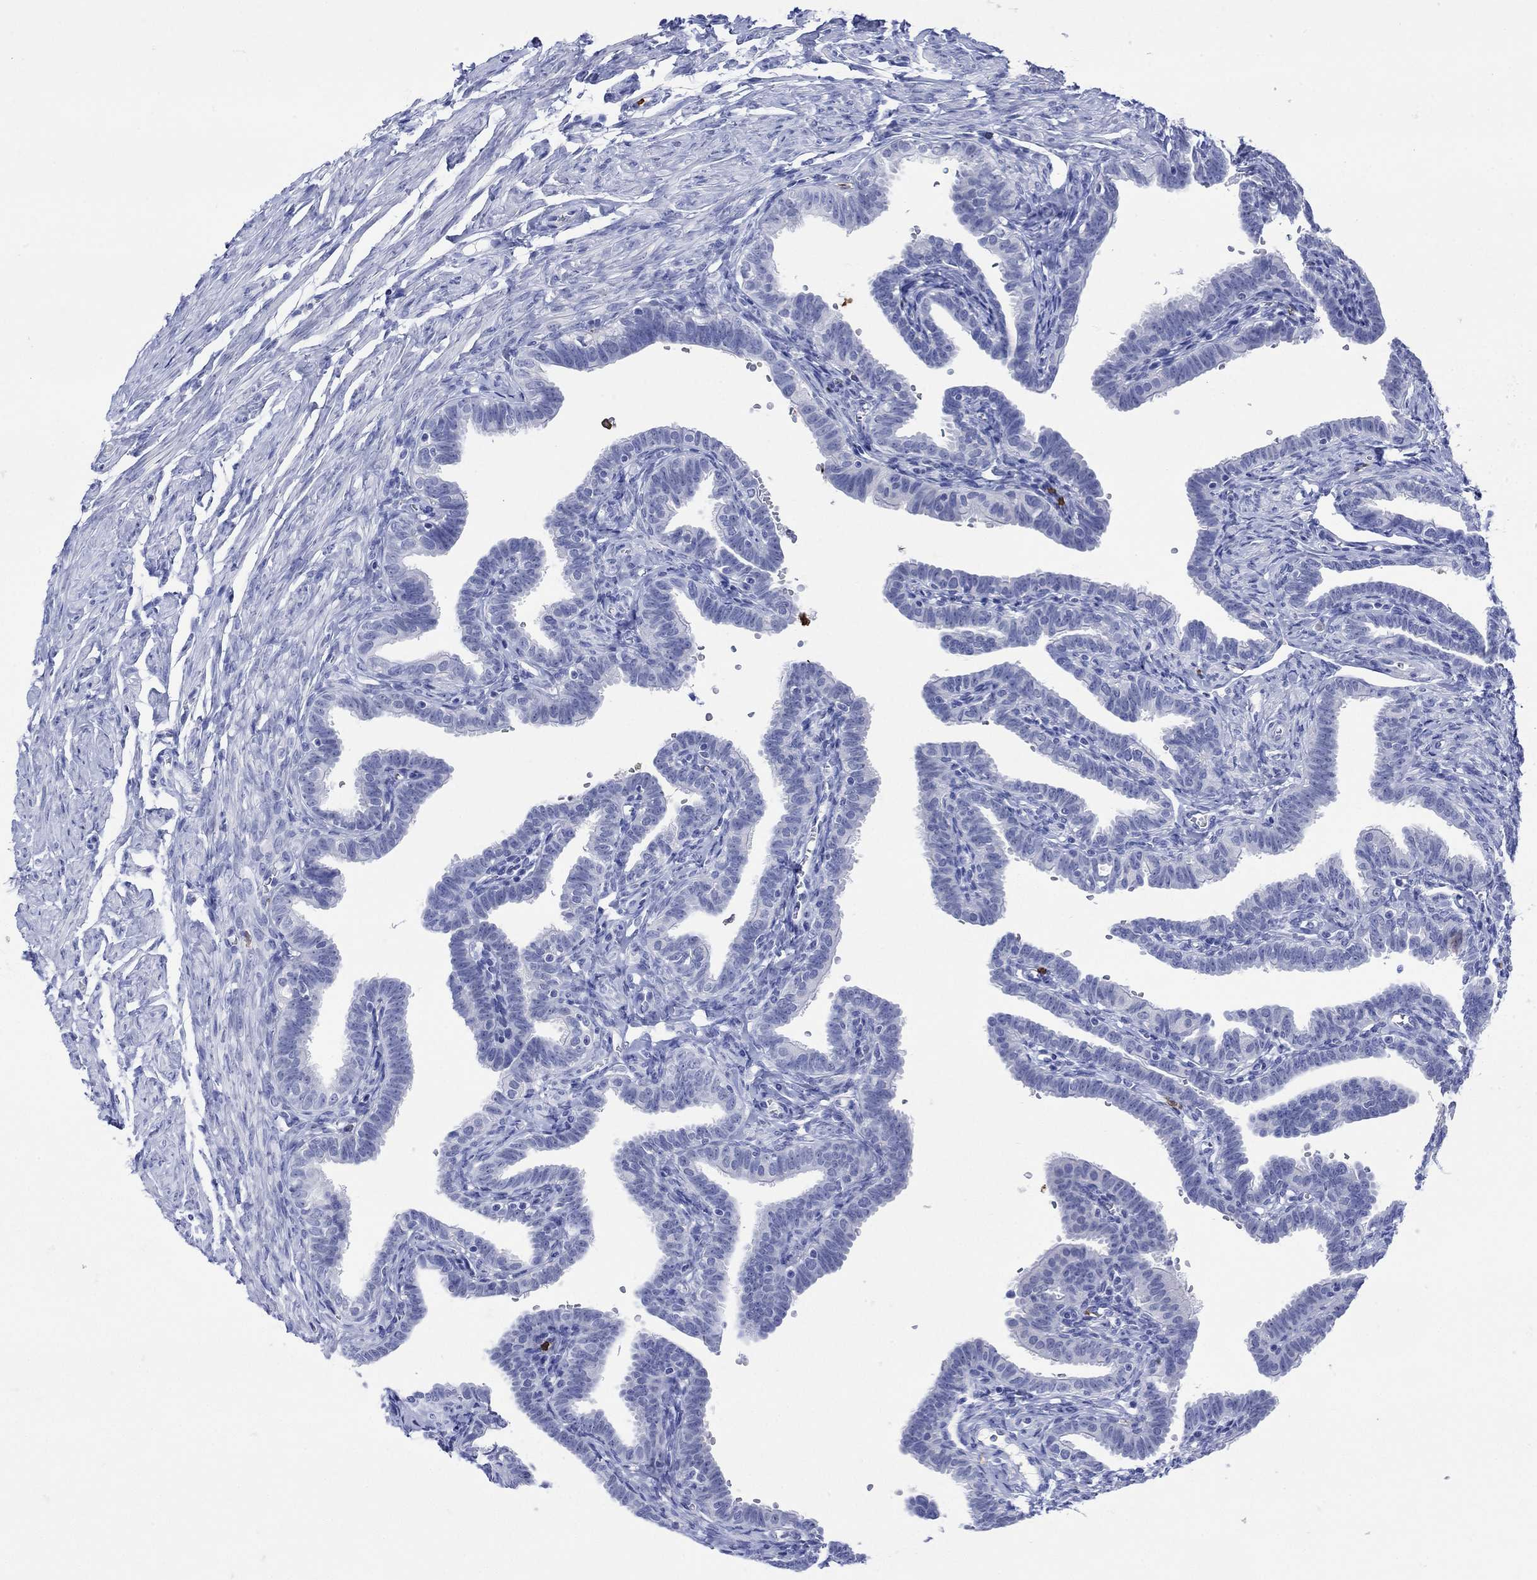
{"staining": {"intensity": "negative", "quantity": "none", "location": "none"}, "tissue": "fallopian tube", "cell_type": "Glandular cells", "image_type": "normal", "snomed": [{"axis": "morphology", "description": "Normal tissue, NOS"}, {"axis": "topography", "description": "Fallopian tube"}, {"axis": "topography", "description": "Ovary"}], "caption": "High magnification brightfield microscopy of unremarkable fallopian tube stained with DAB (brown) and counterstained with hematoxylin (blue): glandular cells show no significant staining.", "gene": "LINGO3", "patient": {"sex": "female", "age": 57}}